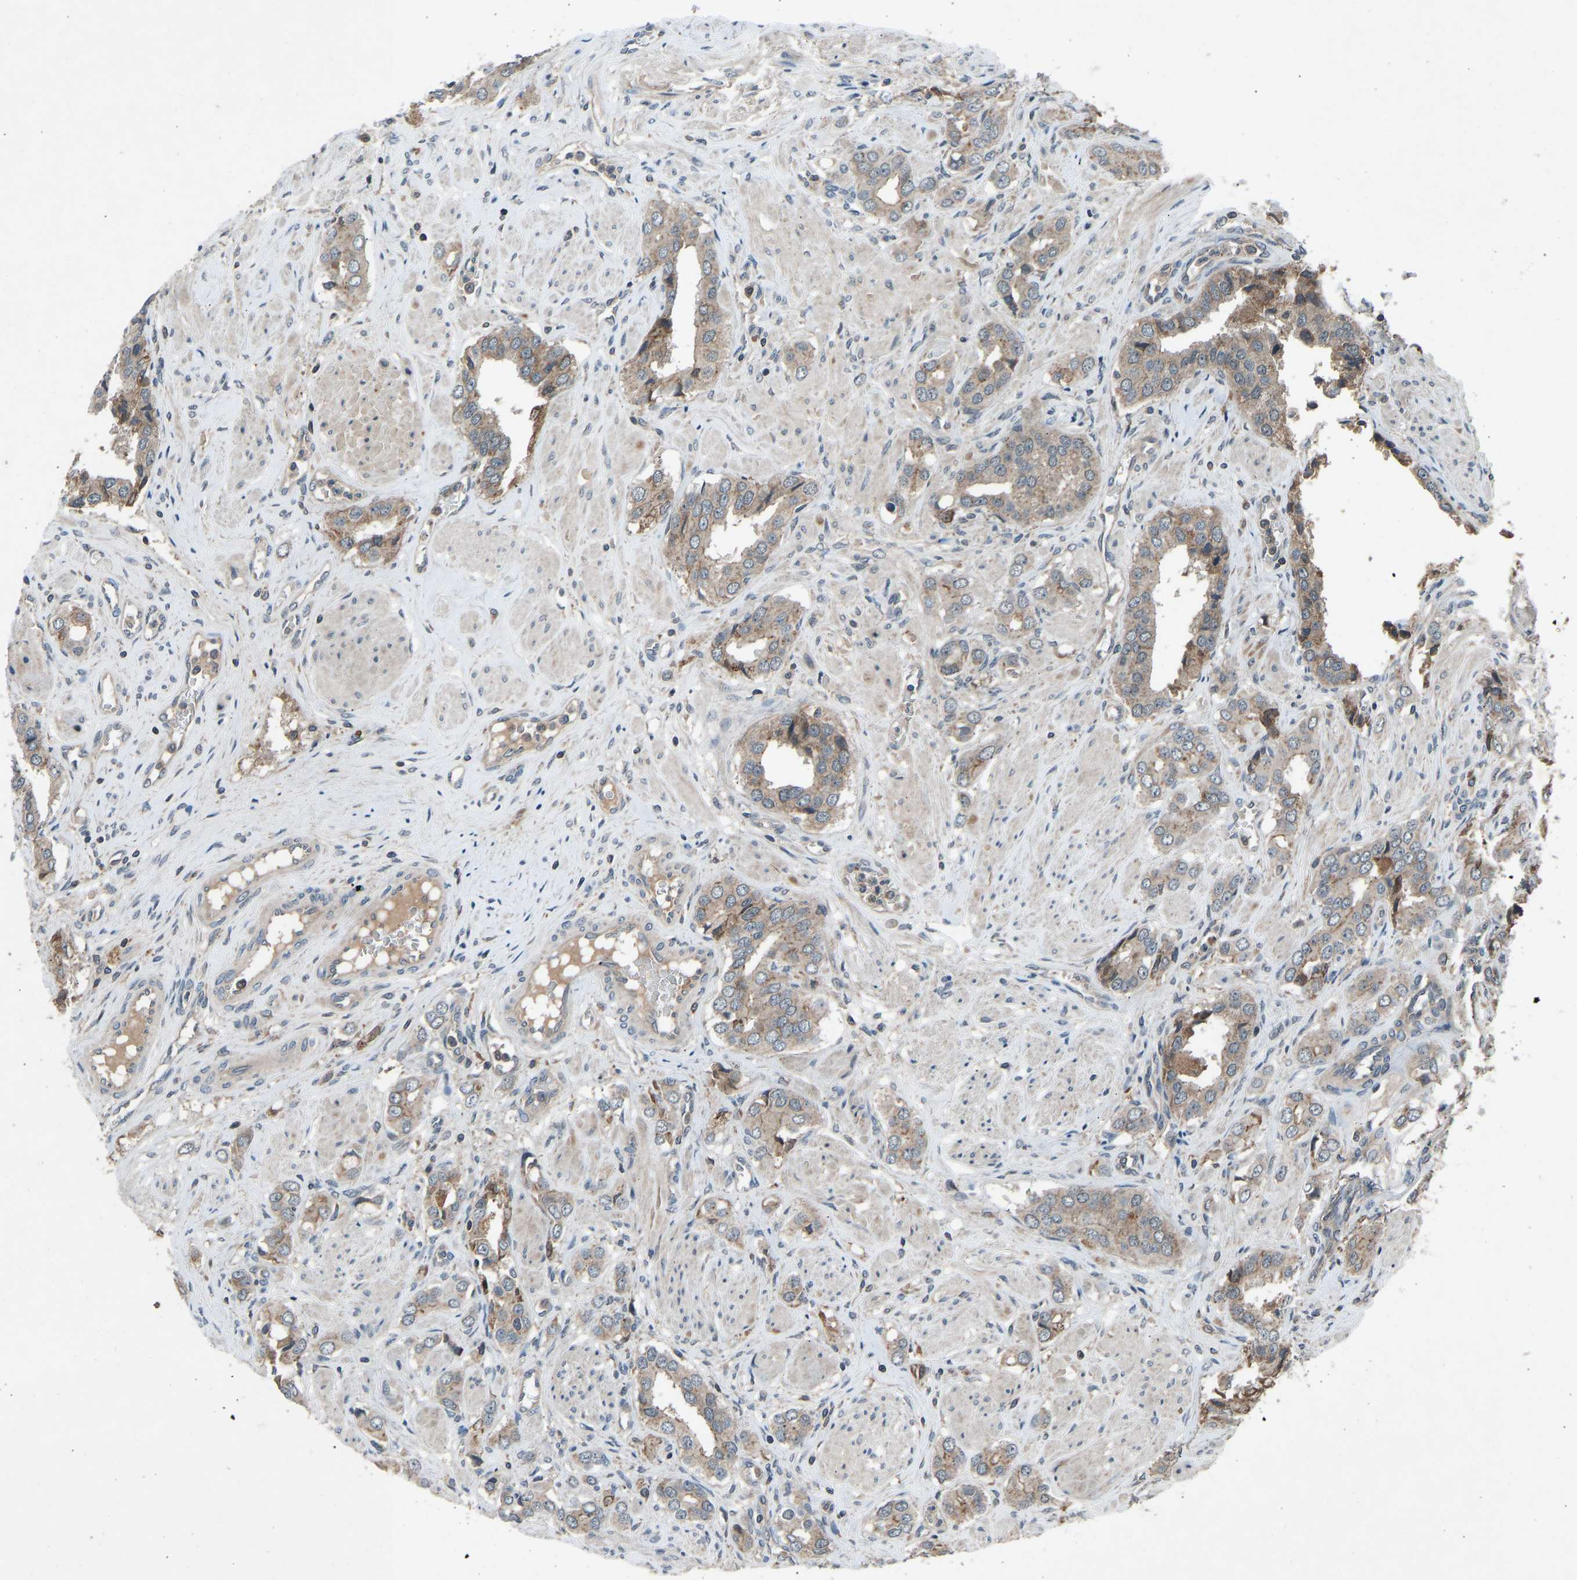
{"staining": {"intensity": "weak", "quantity": ">75%", "location": "cytoplasmic/membranous"}, "tissue": "prostate cancer", "cell_type": "Tumor cells", "image_type": "cancer", "snomed": [{"axis": "morphology", "description": "Adenocarcinoma, High grade"}, {"axis": "topography", "description": "Prostate"}], "caption": "Immunohistochemical staining of human prostate cancer exhibits low levels of weak cytoplasmic/membranous positivity in approximately >75% of tumor cells.", "gene": "SLC43A1", "patient": {"sex": "male", "age": 52}}